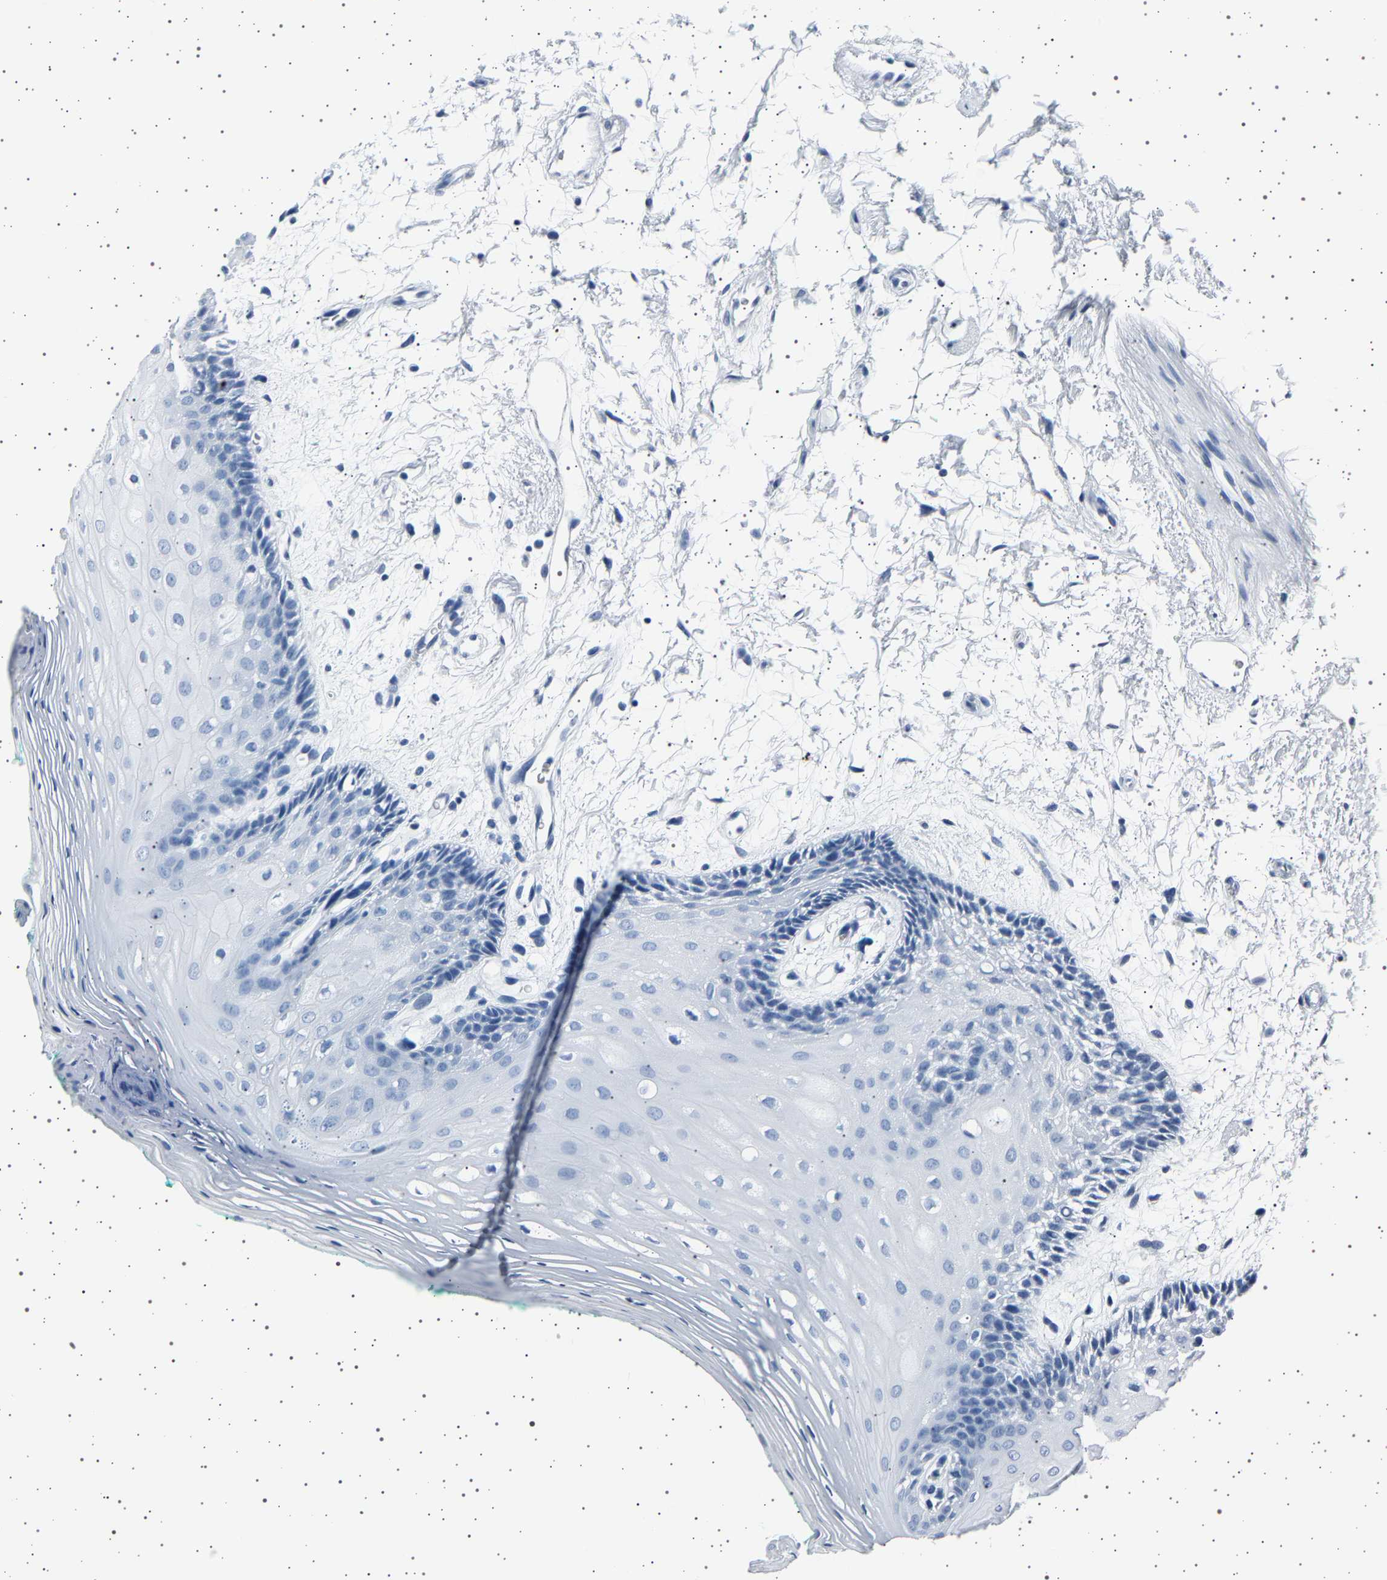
{"staining": {"intensity": "negative", "quantity": "none", "location": "none"}, "tissue": "oral mucosa", "cell_type": "Squamous epithelial cells", "image_type": "normal", "snomed": [{"axis": "morphology", "description": "Normal tissue, NOS"}, {"axis": "topography", "description": "Skeletal muscle"}, {"axis": "topography", "description": "Oral tissue"}, {"axis": "topography", "description": "Peripheral nerve tissue"}], "caption": "Squamous epithelial cells show no significant protein positivity in unremarkable oral mucosa. (Stains: DAB IHC with hematoxylin counter stain, Microscopy: brightfield microscopy at high magnification).", "gene": "TFF3", "patient": {"sex": "female", "age": 84}}